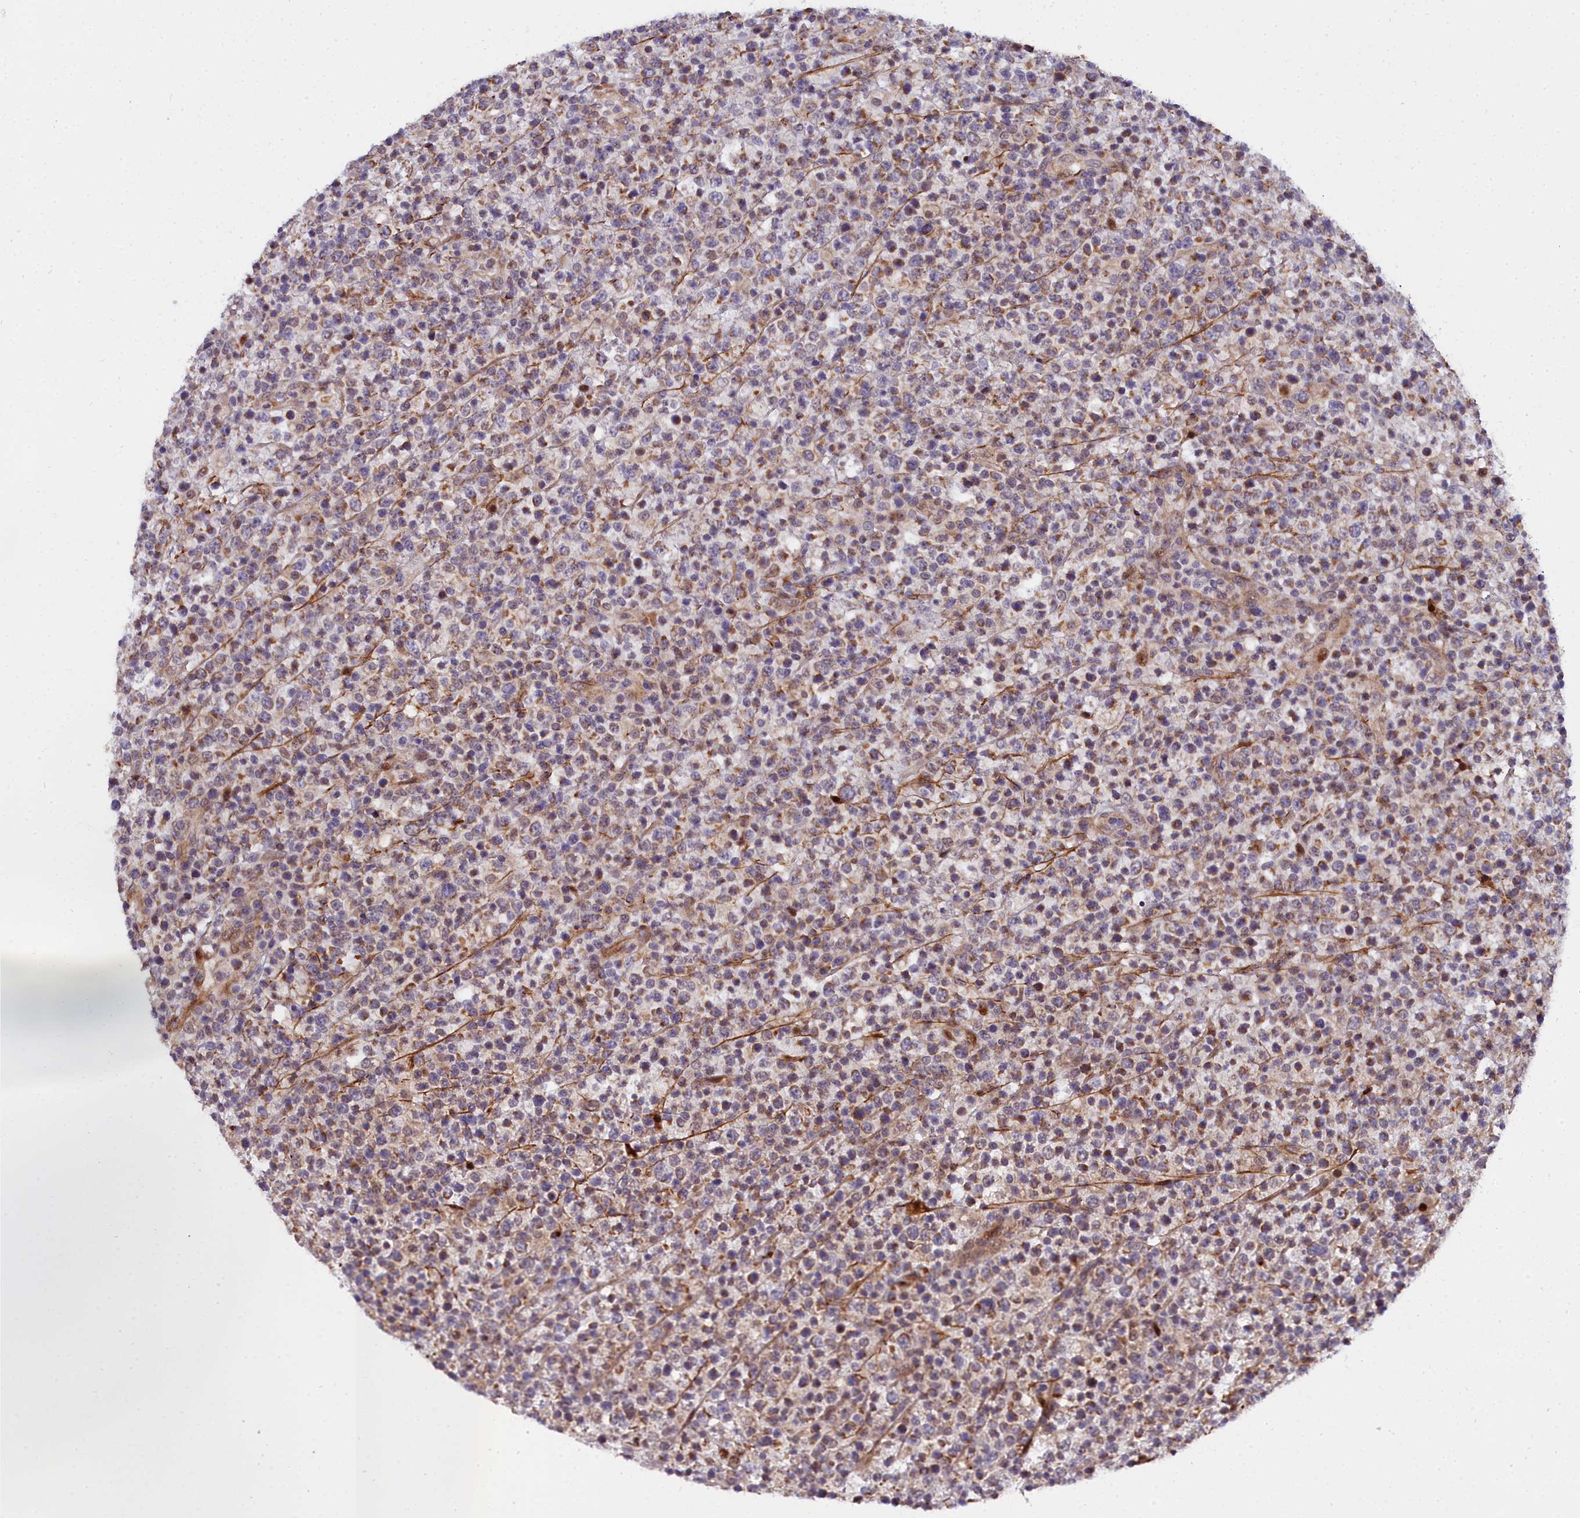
{"staining": {"intensity": "moderate", "quantity": "25%-75%", "location": "cytoplasmic/membranous"}, "tissue": "lymphoma", "cell_type": "Tumor cells", "image_type": "cancer", "snomed": [{"axis": "morphology", "description": "Malignant lymphoma, non-Hodgkin's type, High grade"}, {"axis": "topography", "description": "Colon"}], "caption": "A histopathology image of high-grade malignant lymphoma, non-Hodgkin's type stained for a protein demonstrates moderate cytoplasmic/membranous brown staining in tumor cells.", "gene": "MRPS11", "patient": {"sex": "female", "age": 53}}